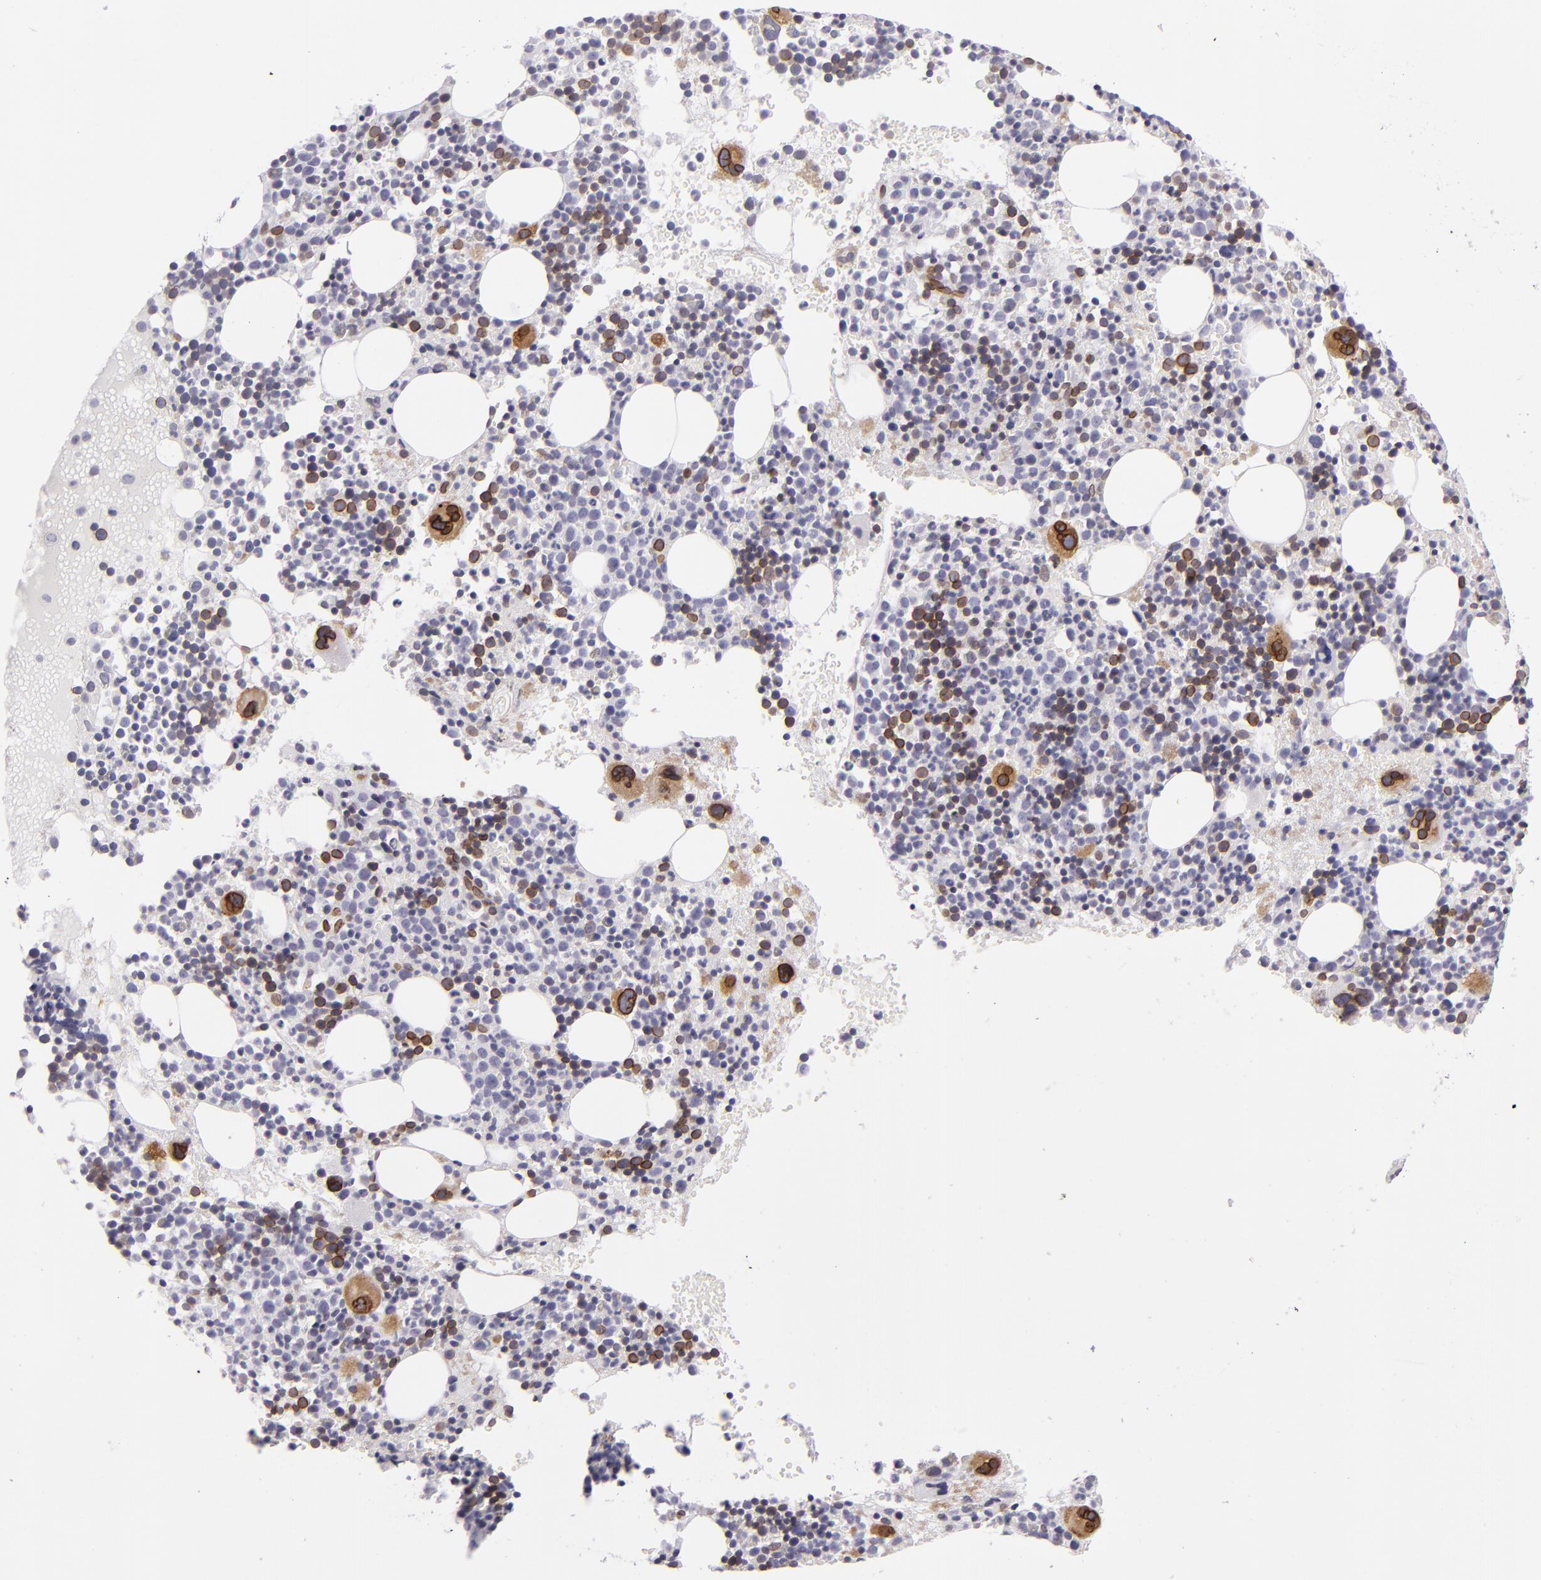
{"staining": {"intensity": "moderate", "quantity": "<25%", "location": "nuclear"}, "tissue": "bone marrow", "cell_type": "Hematopoietic cells", "image_type": "normal", "snomed": [{"axis": "morphology", "description": "Normal tissue, NOS"}, {"axis": "topography", "description": "Bone marrow"}], "caption": "Protein staining of normal bone marrow demonstrates moderate nuclear positivity in about <25% of hematopoietic cells. (brown staining indicates protein expression, while blue staining denotes nuclei).", "gene": "EMD", "patient": {"sex": "male", "age": 34}}